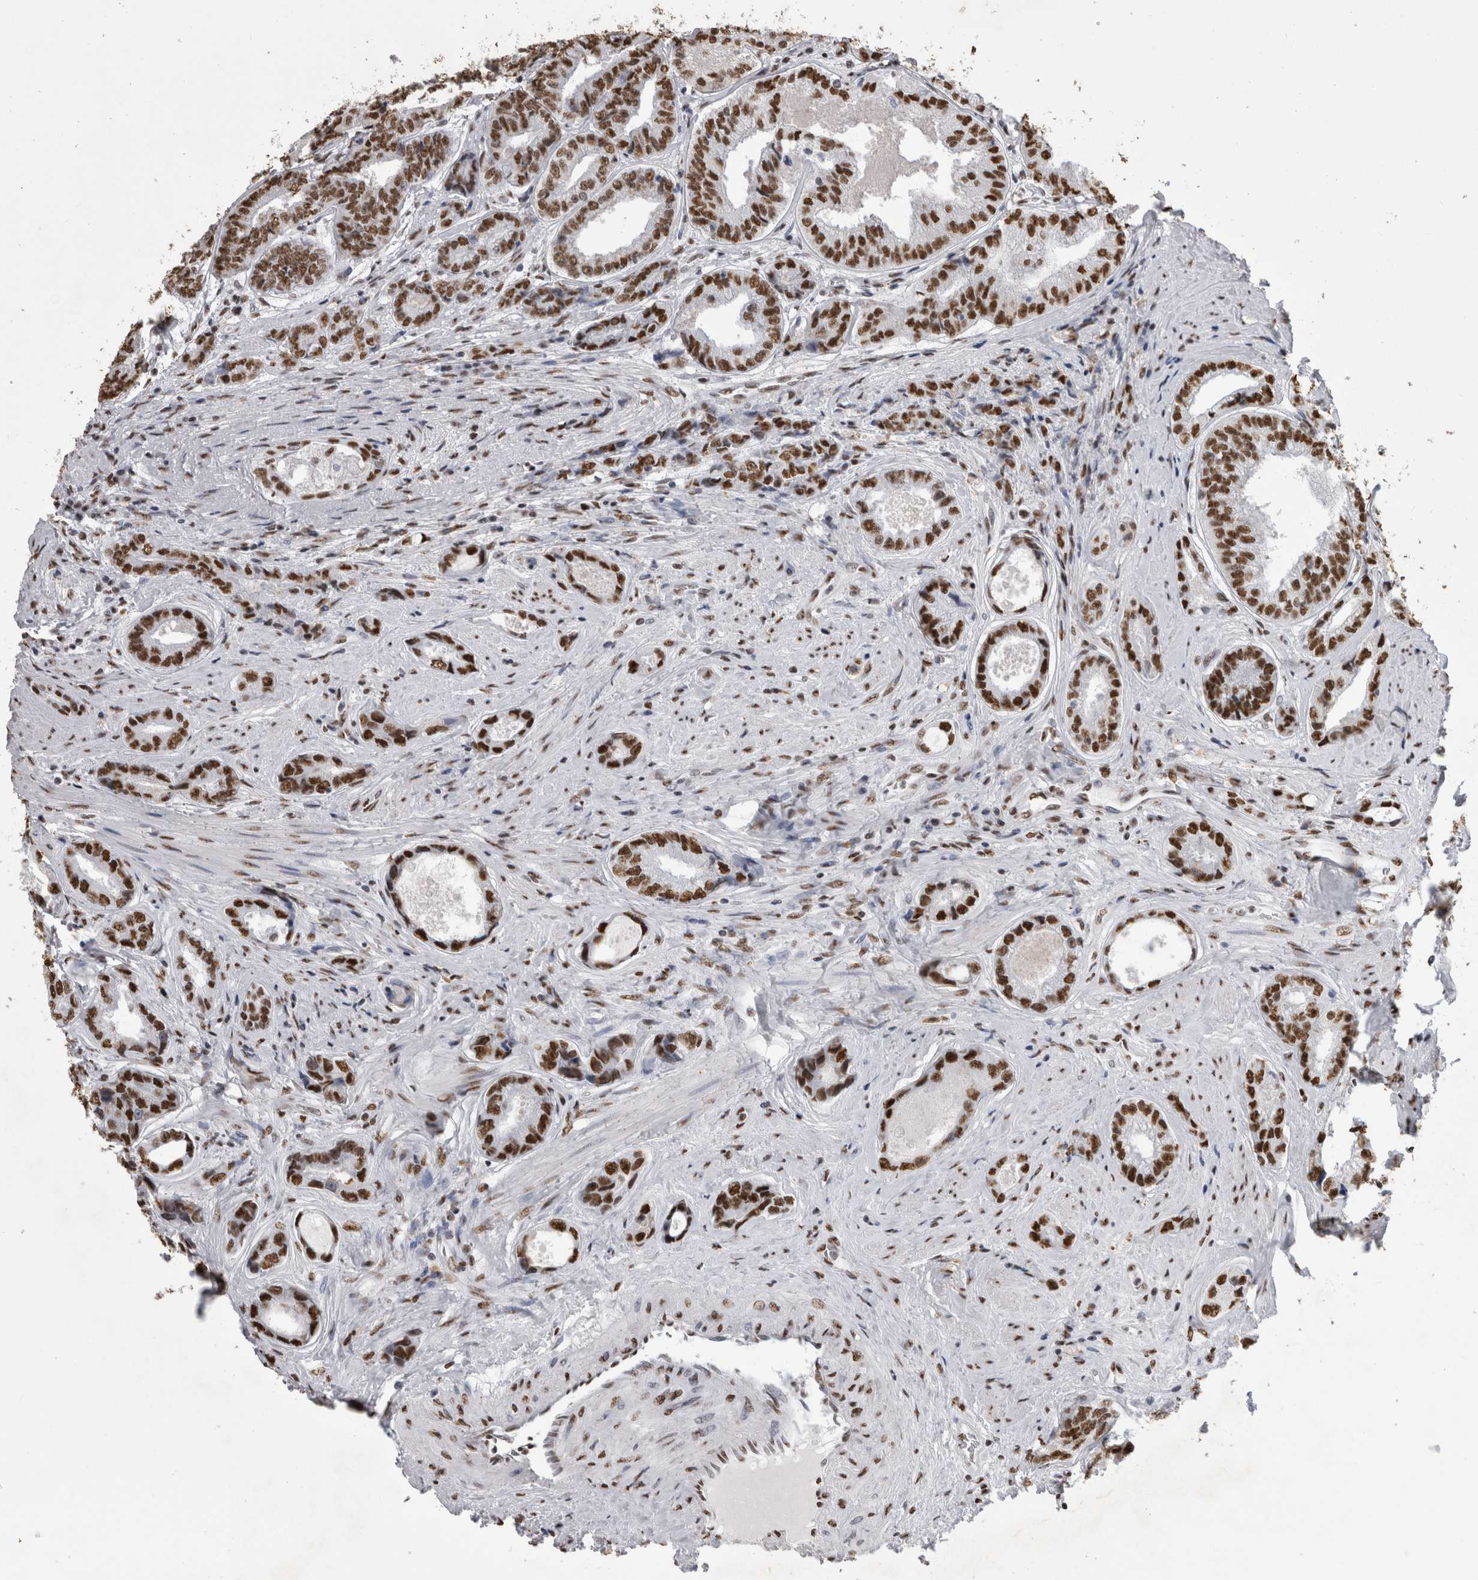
{"staining": {"intensity": "strong", "quantity": ">75%", "location": "nuclear"}, "tissue": "prostate cancer", "cell_type": "Tumor cells", "image_type": "cancer", "snomed": [{"axis": "morphology", "description": "Adenocarcinoma, High grade"}, {"axis": "topography", "description": "Prostate"}], "caption": "Human prostate high-grade adenocarcinoma stained with a protein marker shows strong staining in tumor cells.", "gene": "ALPK3", "patient": {"sex": "male", "age": 61}}